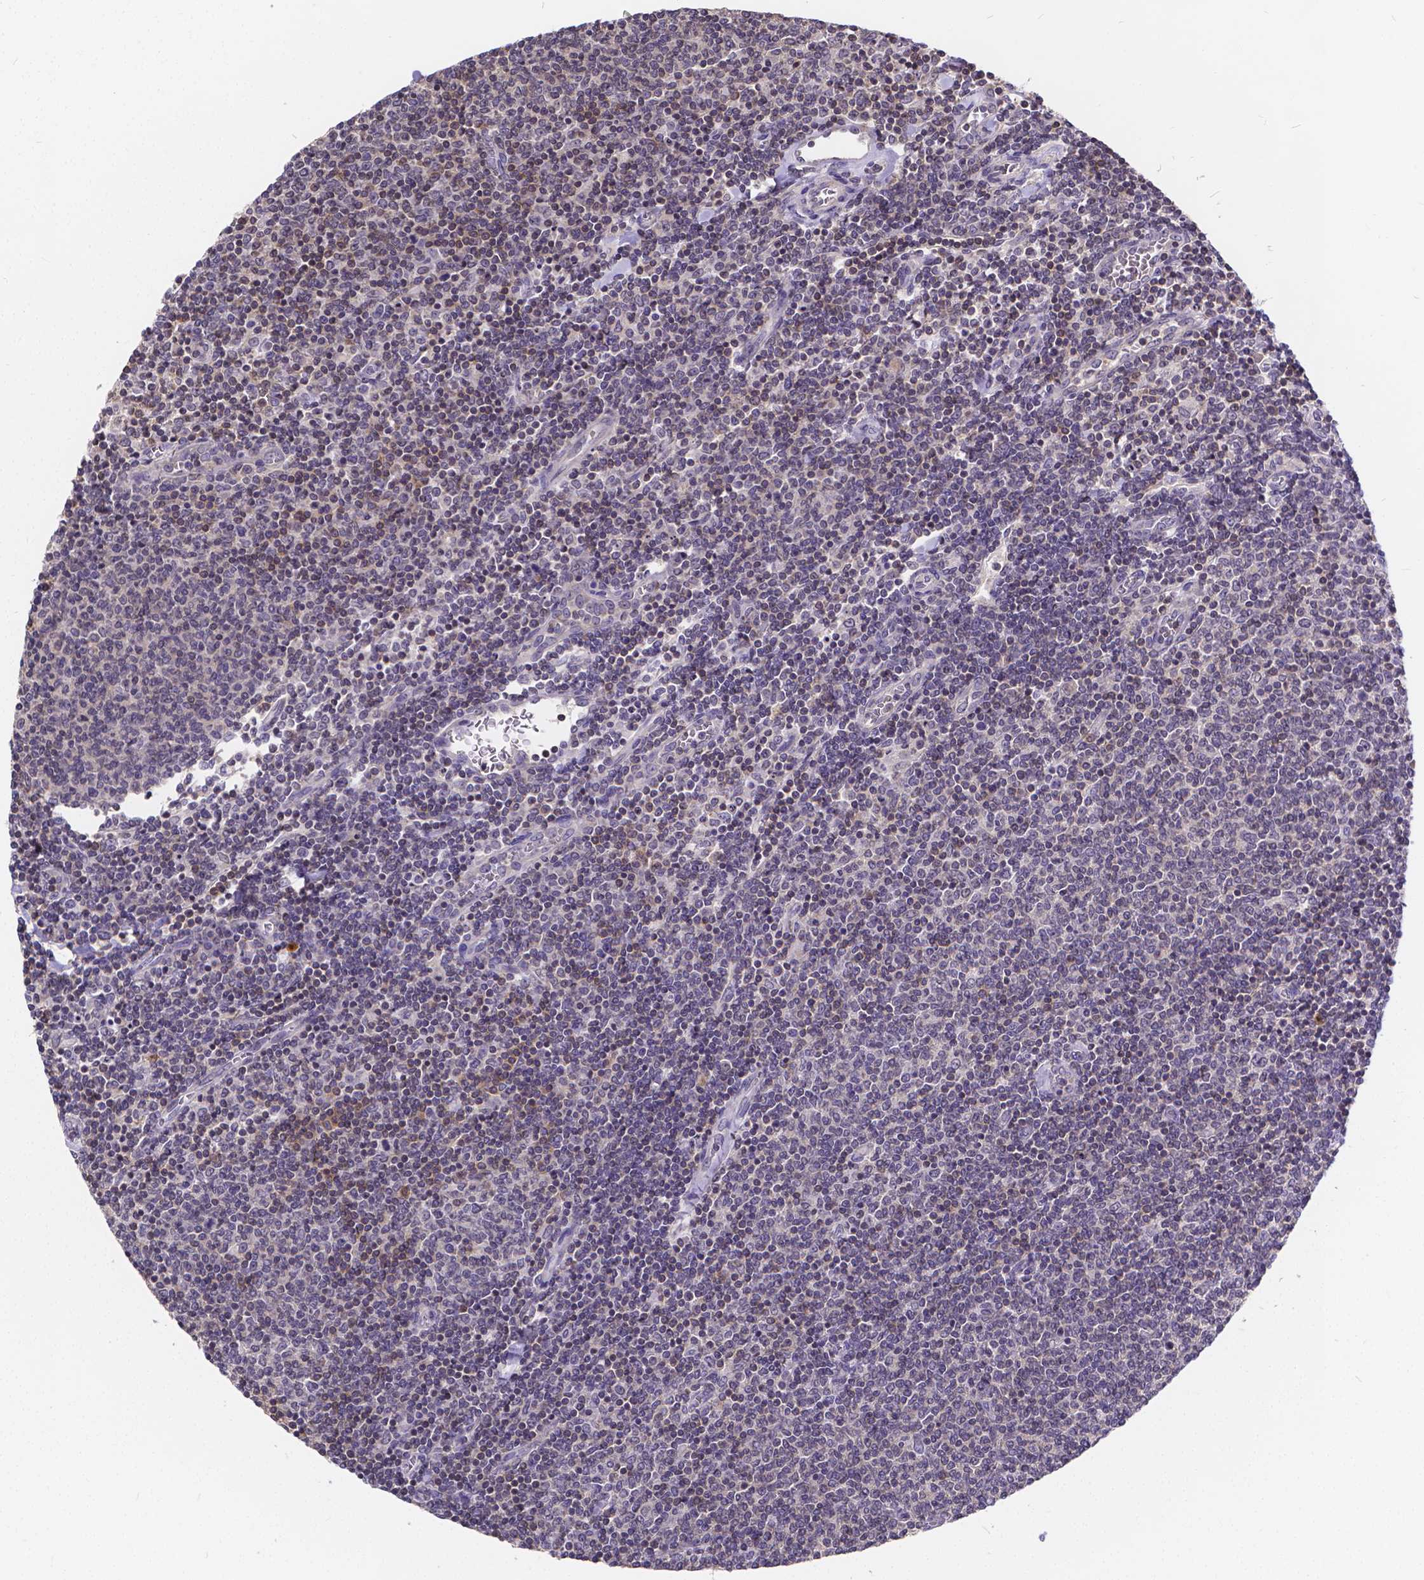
{"staining": {"intensity": "negative", "quantity": "none", "location": "none"}, "tissue": "lymphoma", "cell_type": "Tumor cells", "image_type": "cancer", "snomed": [{"axis": "morphology", "description": "Malignant lymphoma, non-Hodgkin's type, Low grade"}, {"axis": "topography", "description": "Lymph node"}], "caption": "The image exhibits no significant positivity in tumor cells of low-grade malignant lymphoma, non-Hodgkin's type.", "gene": "GLRB", "patient": {"sex": "male", "age": 52}}